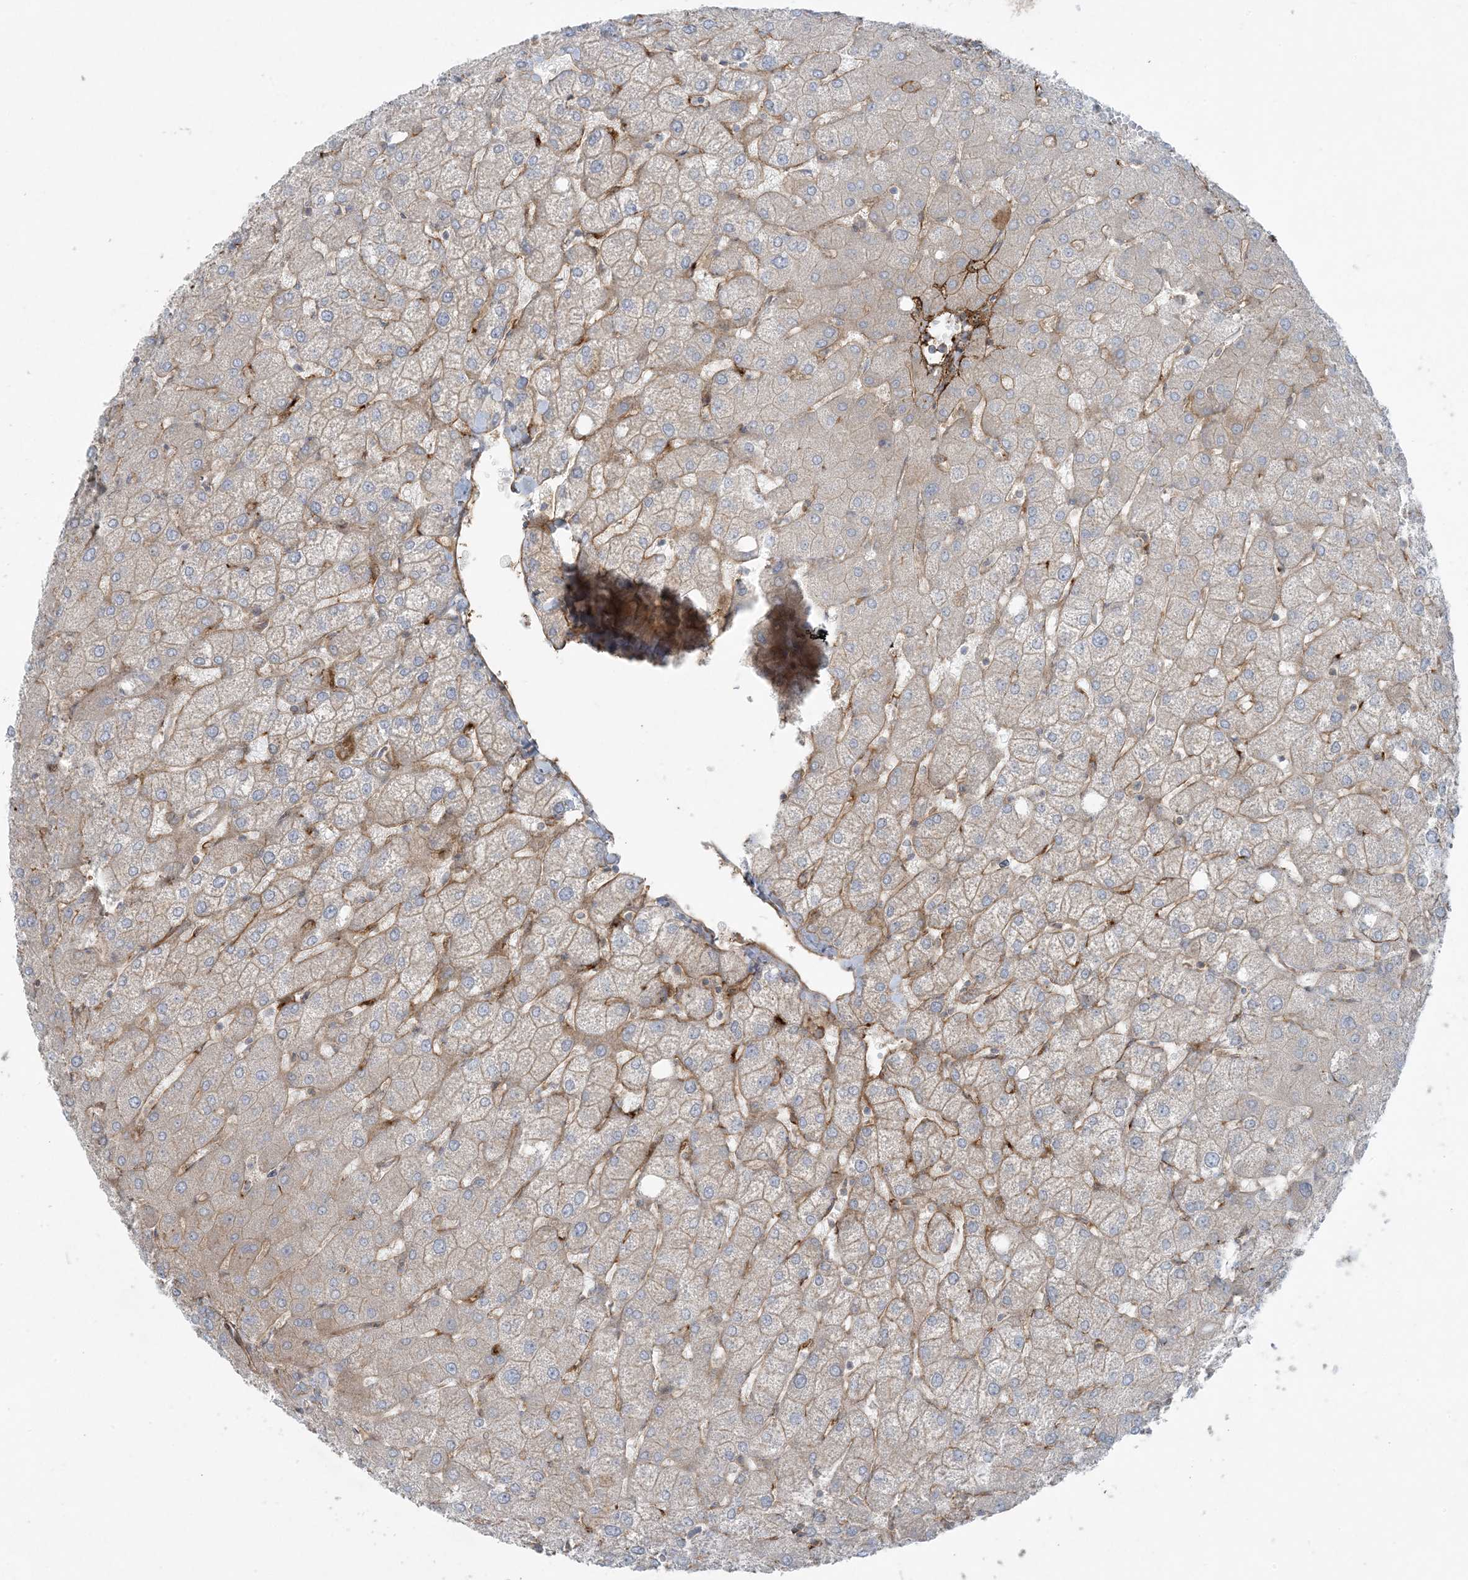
{"staining": {"intensity": "negative", "quantity": "none", "location": "none"}, "tissue": "liver", "cell_type": "Cholangiocytes", "image_type": "normal", "snomed": [{"axis": "morphology", "description": "Normal tissue, NOS"}, {"axis": "topography", "description": "Liver"}], "caption": "Immunohistochemistry (IHC) micrograph of normal human liver stained for a protein (brown), which displays no staining in cholangiocytes. (DAB immunohistochemistry (IHC) visualized using brightfield microscopy, high magnification).", "gene": "PIK3R4", "patient": {"sex": "female", "age": 54}}